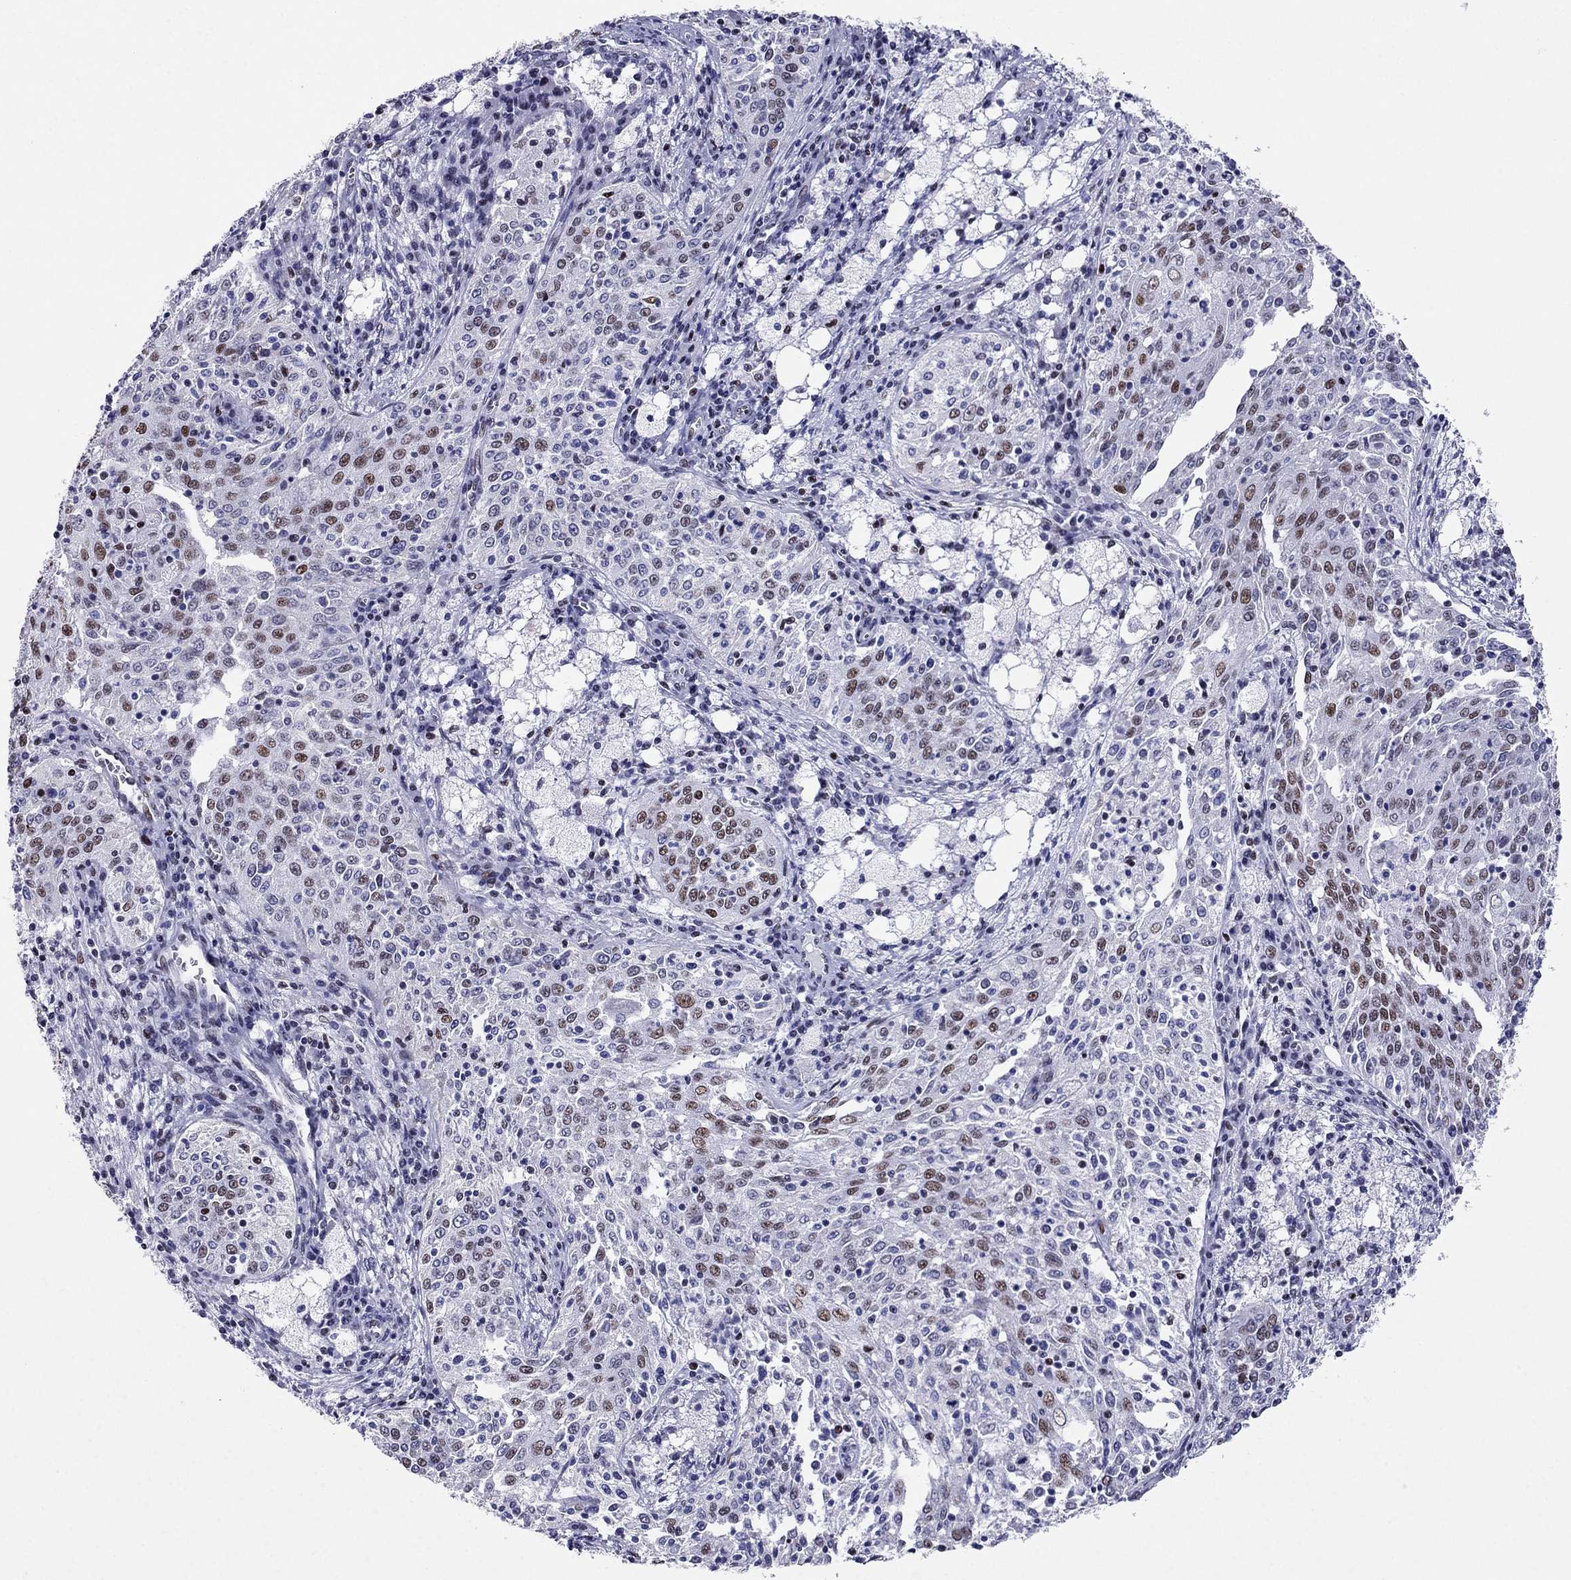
{"staining": {"intensity": "moderate", "quantity": "<25%", "location": "nuclear"}, "tissue": "cervical cancer", "cell_type": "Tumor cells", "image_type": "cancer", "snomed": [{"axis": "morphology", "description": "Squamous cell carcinoma, NOS"}, {"axis": "topography", "description": "Cervix"}], "caption": "Tumor cells demonstrate low levels of moderate nuclear positivity in approximately <25% of cells in cervical cancer.", "gene": "PPM1G", "patient": {"sex": "female", "age": 41}}